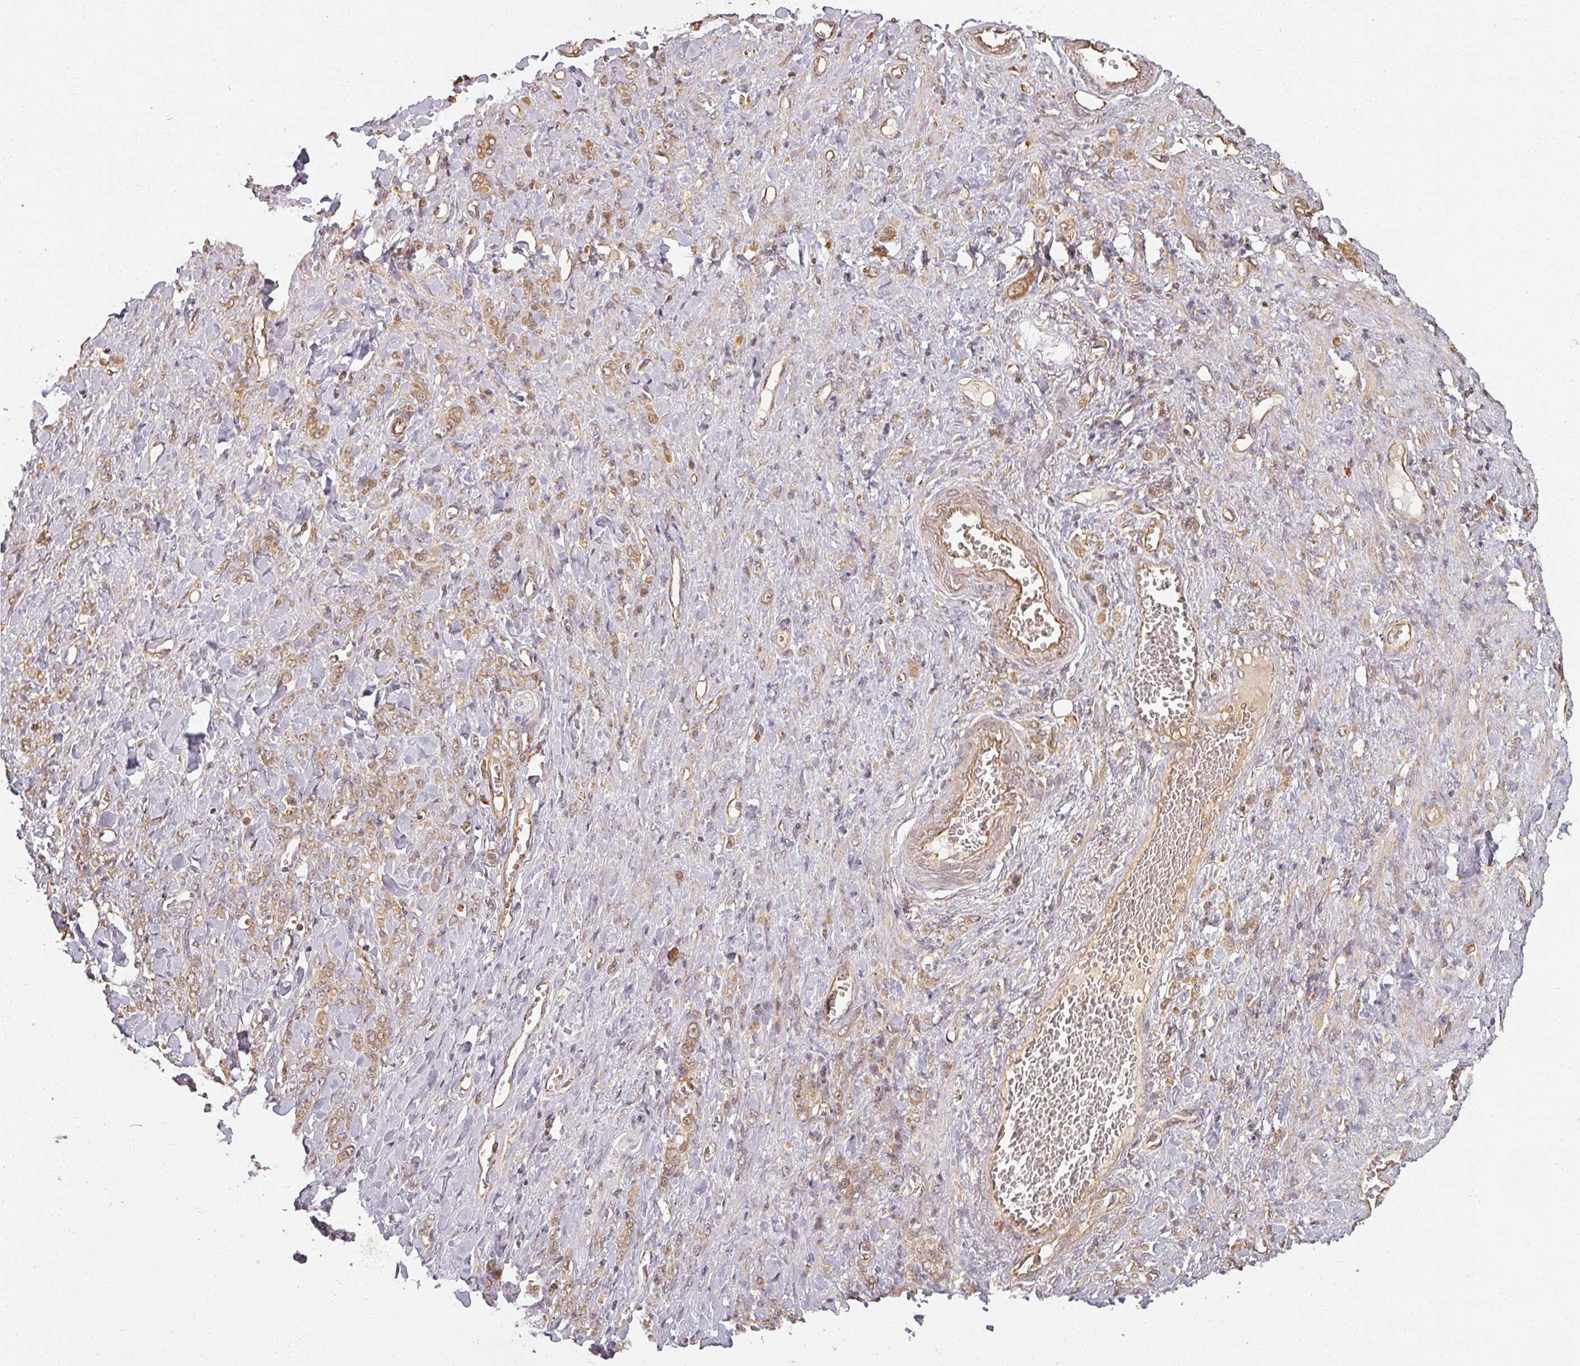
{"staining": {"intensity": "moderate", "quantity": ">75%", "location": "cytoplasmic/membranous,nuclear"}, "tissue": "stomach cancer", "cell_type": "Tumor cells", "image_type": "cancer", "snomed": [{"axis": "morphology", "description": "Normal tissue, NOS"}, {"axis": "morphology", "description": "Adenocarcinoma, NOS"}, {"axis": "topography", "description": "Stomach"}], "caption": "This is a histology image of immunohistochemistry (IHC) staining of stomach cancer (adenocarcinoma), which shows moderate staining in the cytoplasmic/membranous and nuclear of tumor cells.", "gene": "MED19", "patient": {"sex": "male", "age": 82}}